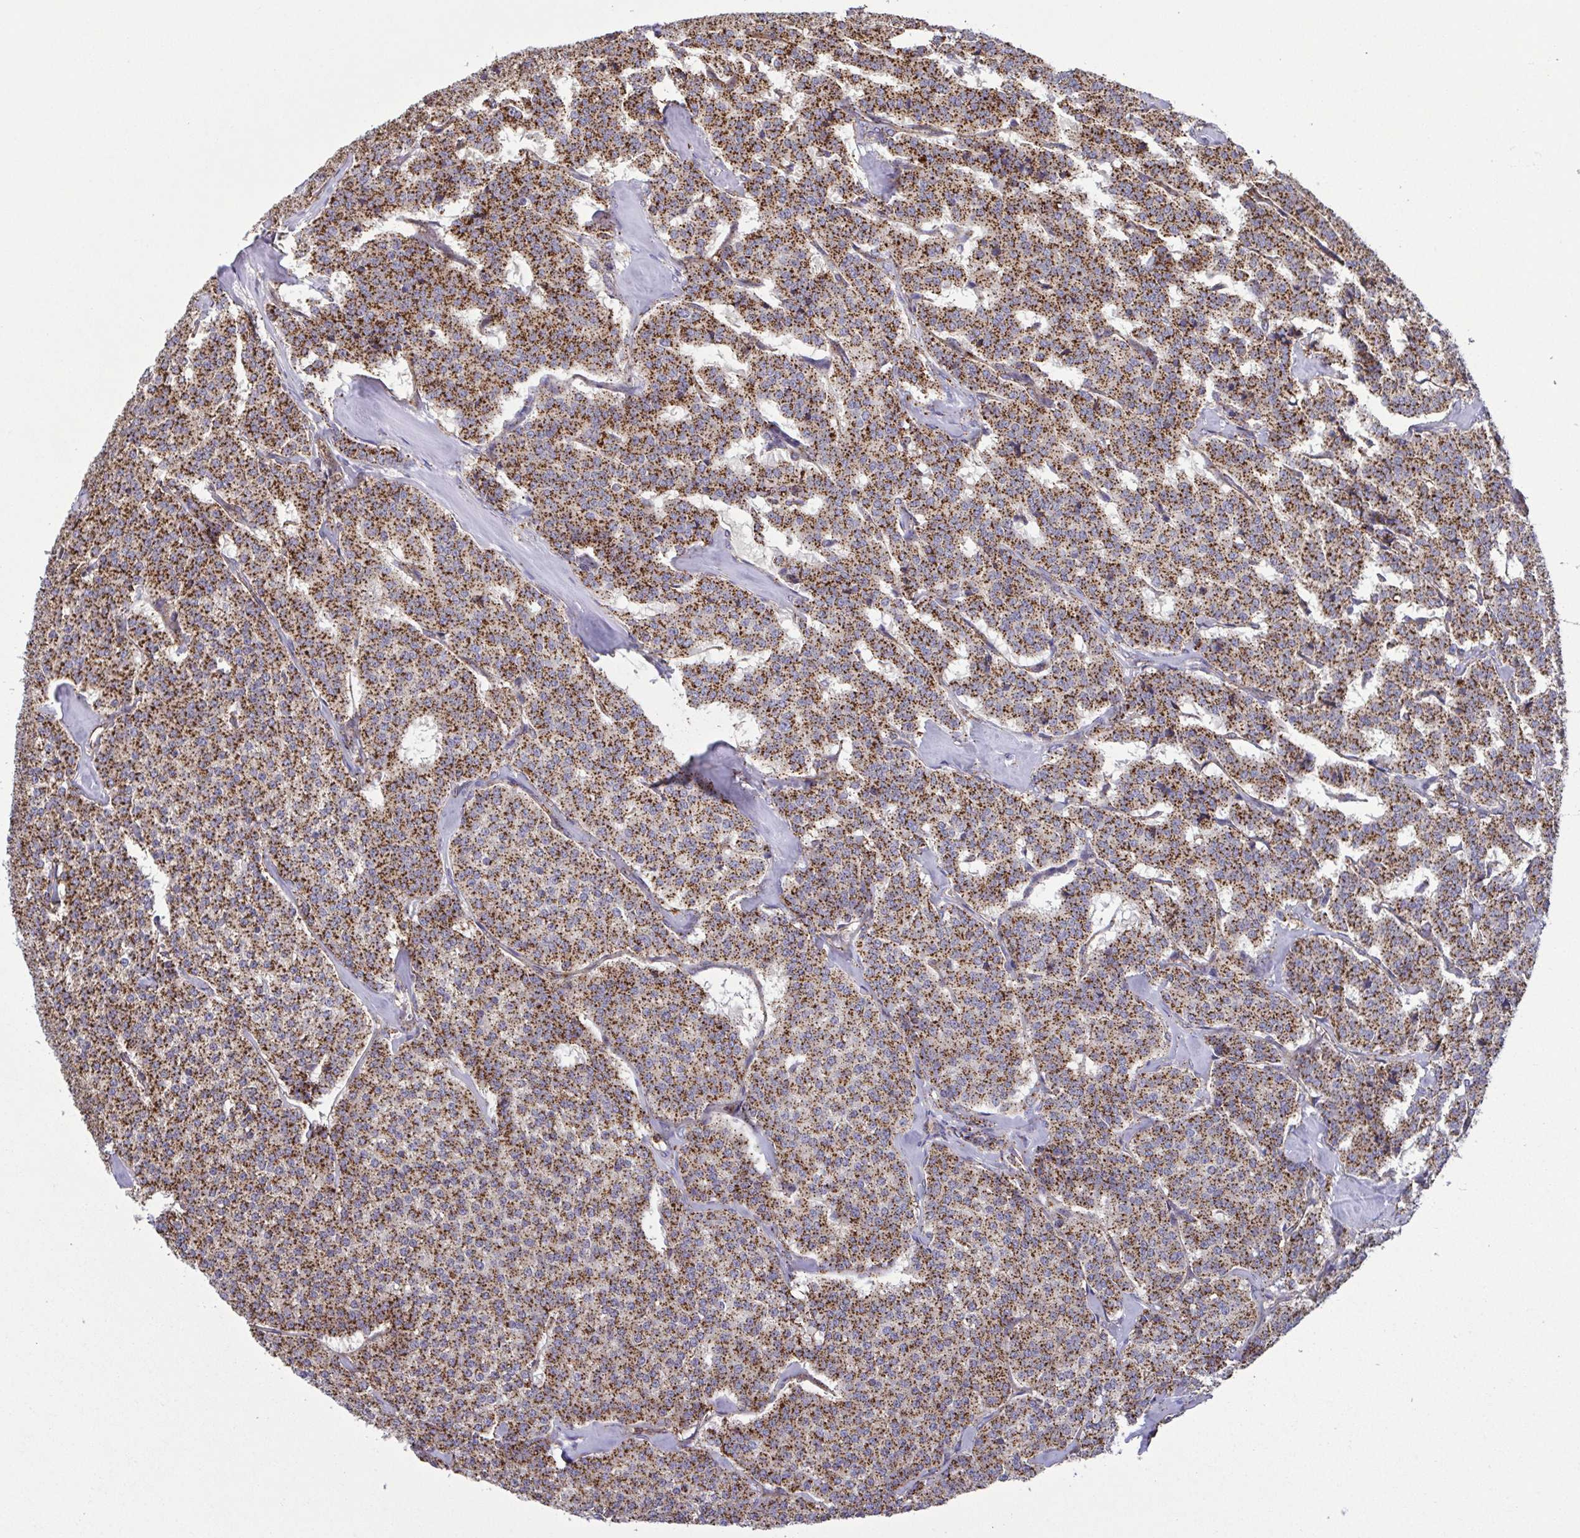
{"staining": {"intensity": "strong", "quantity": ">75%", "location": "cytoplasmic/membranous"}, "tissue": "carcinoid", "cell_type": "Tumor cells", "image_type": "cancer", "snomed": [{"axis": "morphology", "description": "Normal tissue, NOS"}, {"axis": "morphology", "description": "Carcinoid, malignant, NOS"}, {"axis": "topography", "description": "Lung"}], "caption": "Brown immunohistochemical staining in human carcinoid (malignant) displays strong cytoplasmic/membranous staining in approximately >75% of tumor cells.", "gene": "CHMP1B", "patient": {"sex": "female", "age": 46}}